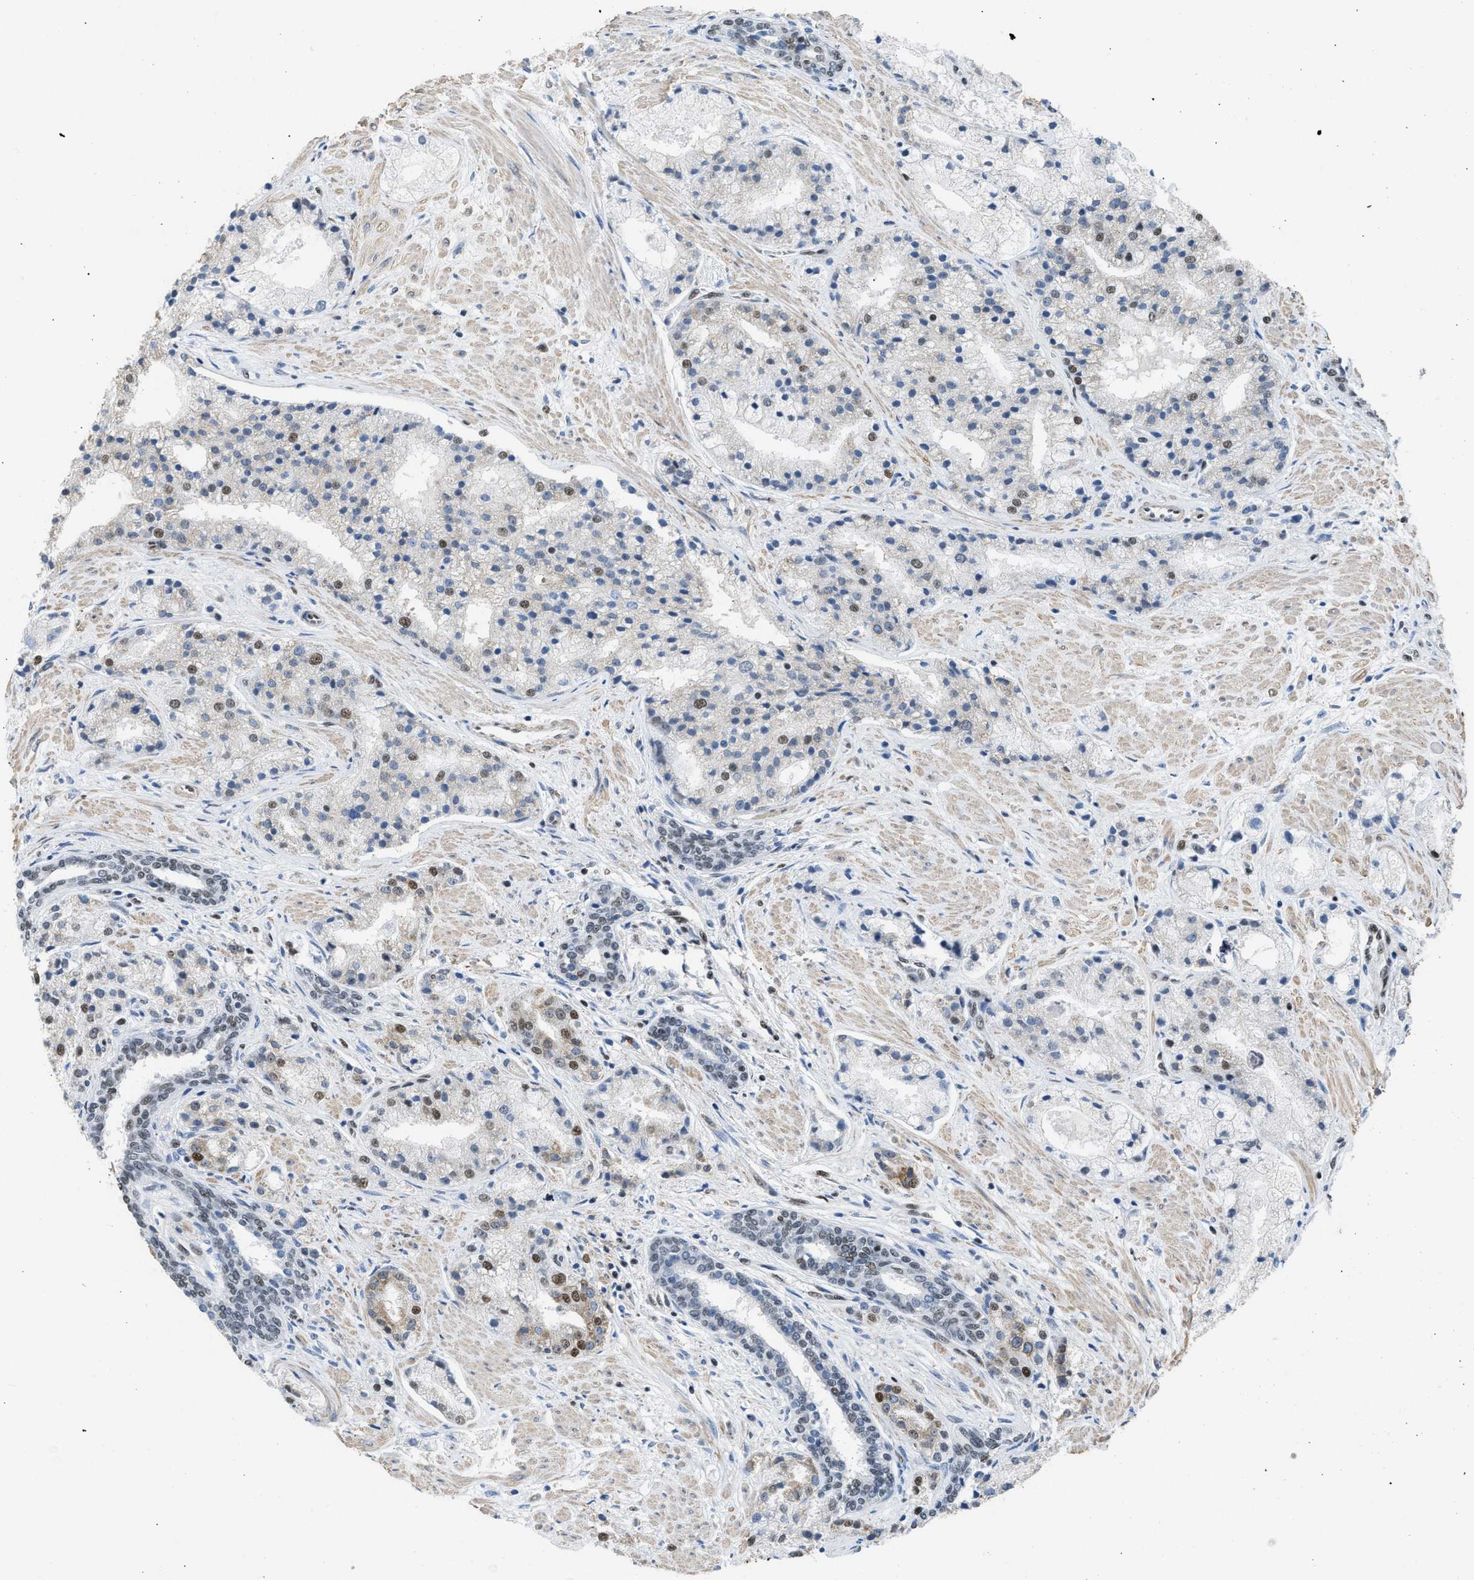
{"staining": {"intensity": "moderate", "quantity": "25%-75%", "location": "nuclear"}, "tissue": "prostate cancer", "cell_type": "Tumor cells", "image_type": "cancer", "snomed": [{"axis": "morphology", "description": "Adenocarcinoma, High grade"}, {"axis": "topography", "description": "Prostate"}], "caption": "Human prostate high-grade adenocarcinoma stained for a protein (brown) shows moderate nuclear positive positivity in about 25%-75% of tumor cells.", "gene": "SCAF4", "patient": {"sex": "male", "age": 50}}